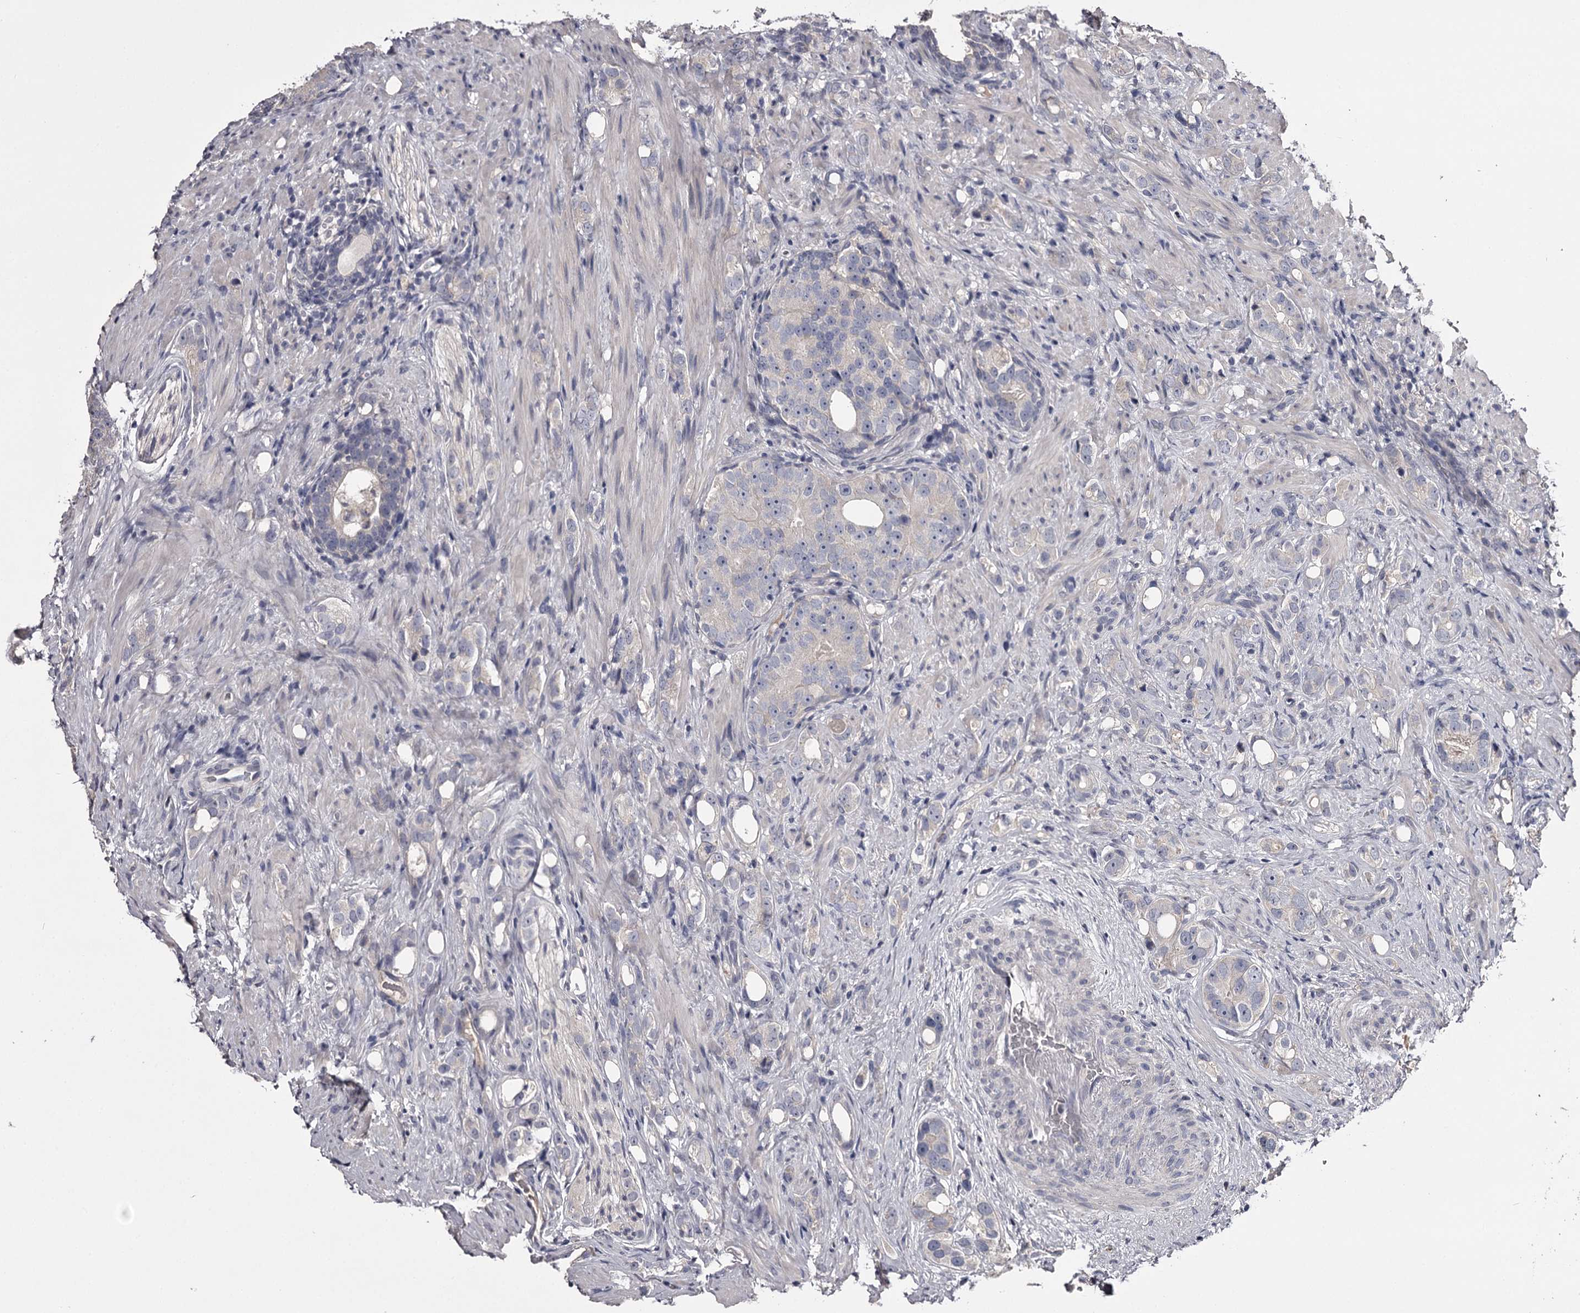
{"staining": {"intensity": "negative", "quantity": "none", "location": "none"}, "tissue": "prostate cancer", "cell_type": "Tumor cells", "image_type": "cancer", "snomed": [{"axis": "morphology", "description": "Adenocarcinoma, High grade"}, {"axis": "topography", "description": "Prostate"}], "caption": "The immunohistochemistry (IHC) histopathology image has no significant staining in tumor cells of prostate cancer (adenocarcinoma (high-grade)) tissue.", "gene": "PRM2", "patient": {"sex": "male", "age": 63}}